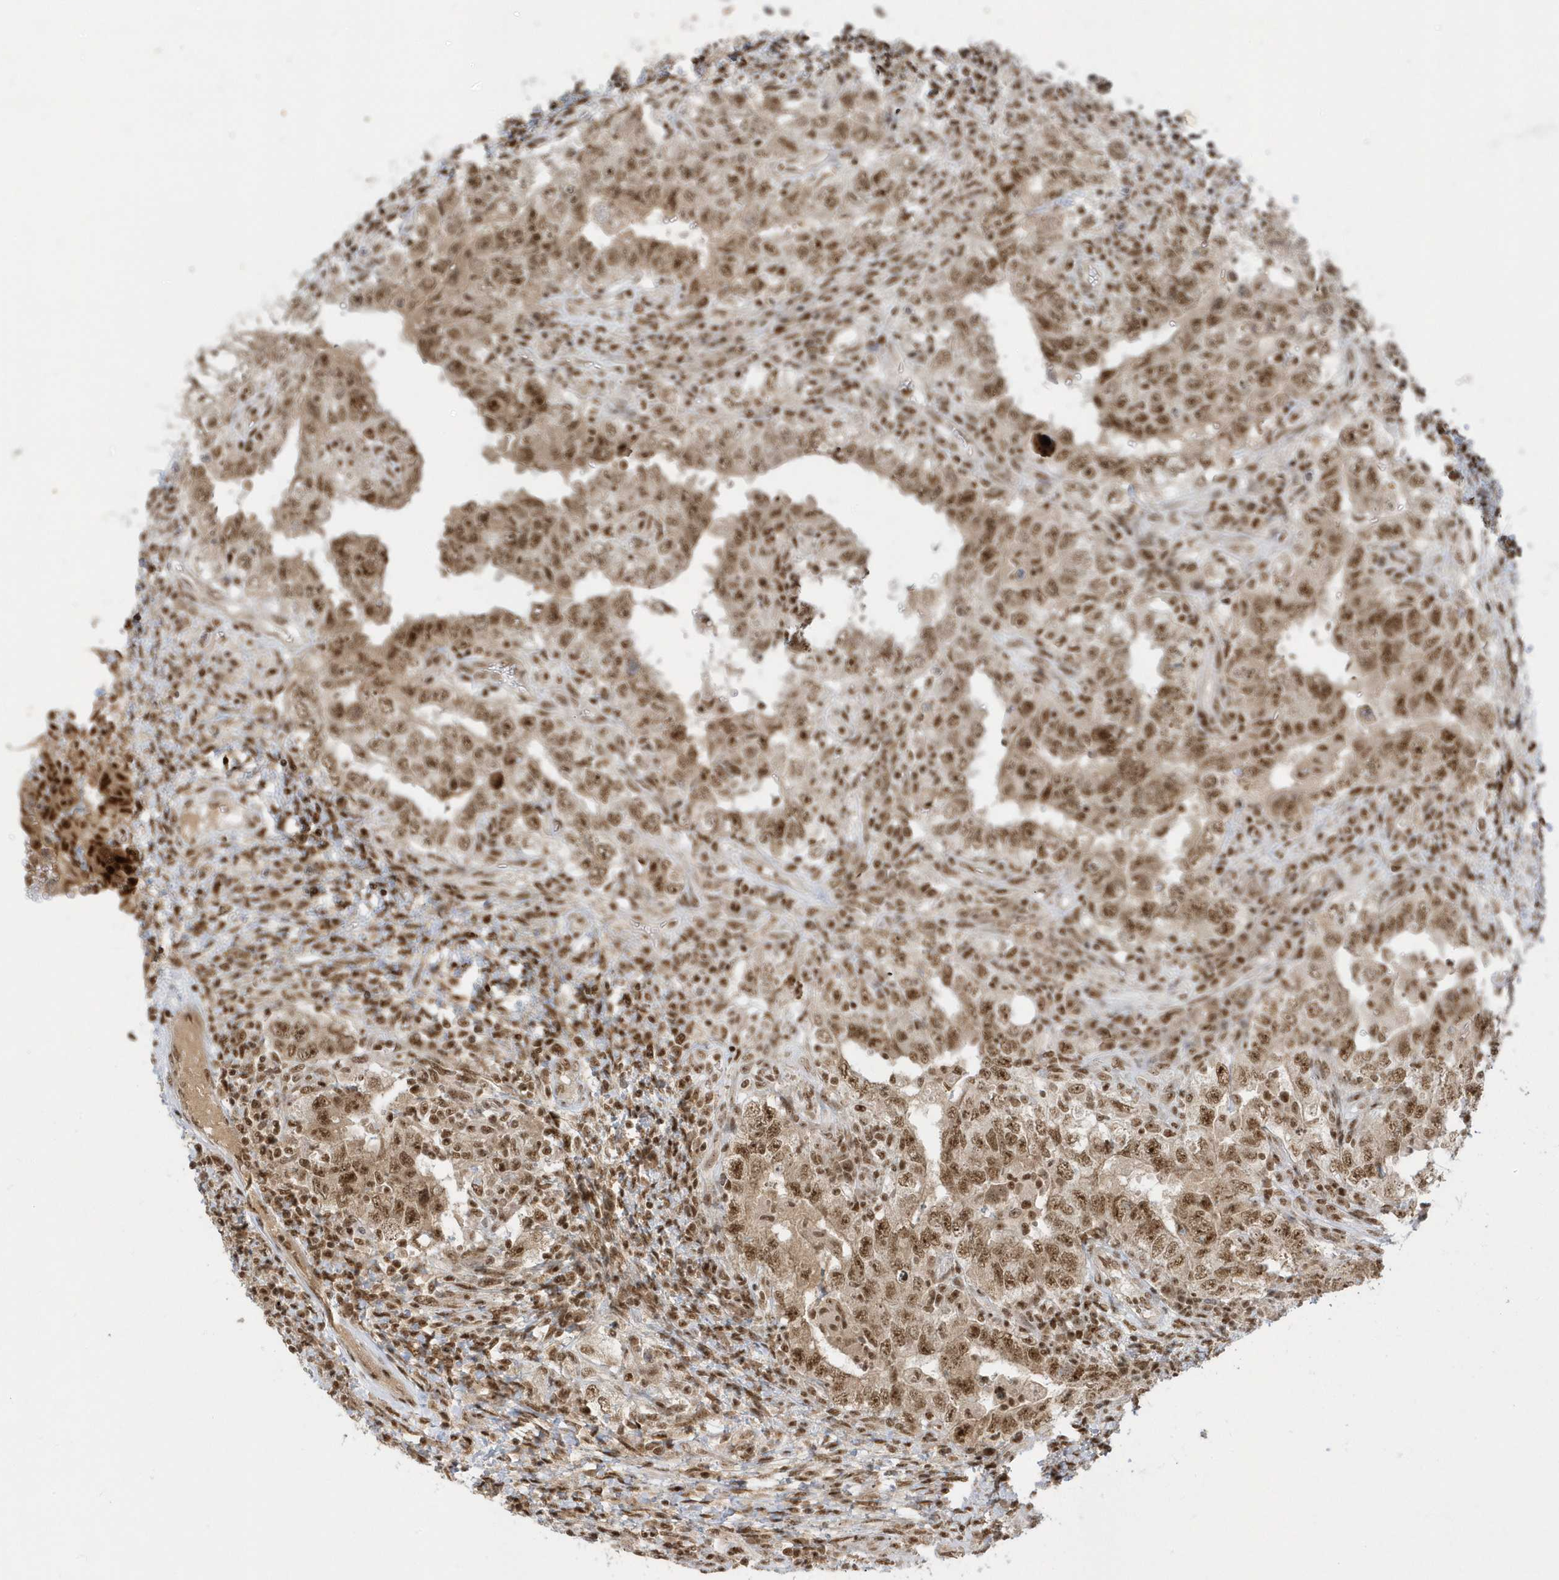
{"staining": {"intensity": "moderate", "quantity": ">75%", "location": "nuclear"}, "tissue": "testis cancer", "cell_type": "Tumor cells", "image_type": "cancer", "snomed": [{"axis": "morphology", "description": "Carcinoma, Embryonal, NOS"}, {"axis": "topography", "description": "Testis"}], "caption": "Embryonal carcinoma (testis) stained with a protein marker displays moderate staining in tumor cells.", "gene": "PPIL2", "patient": {"sex": "male", "age": 26}}